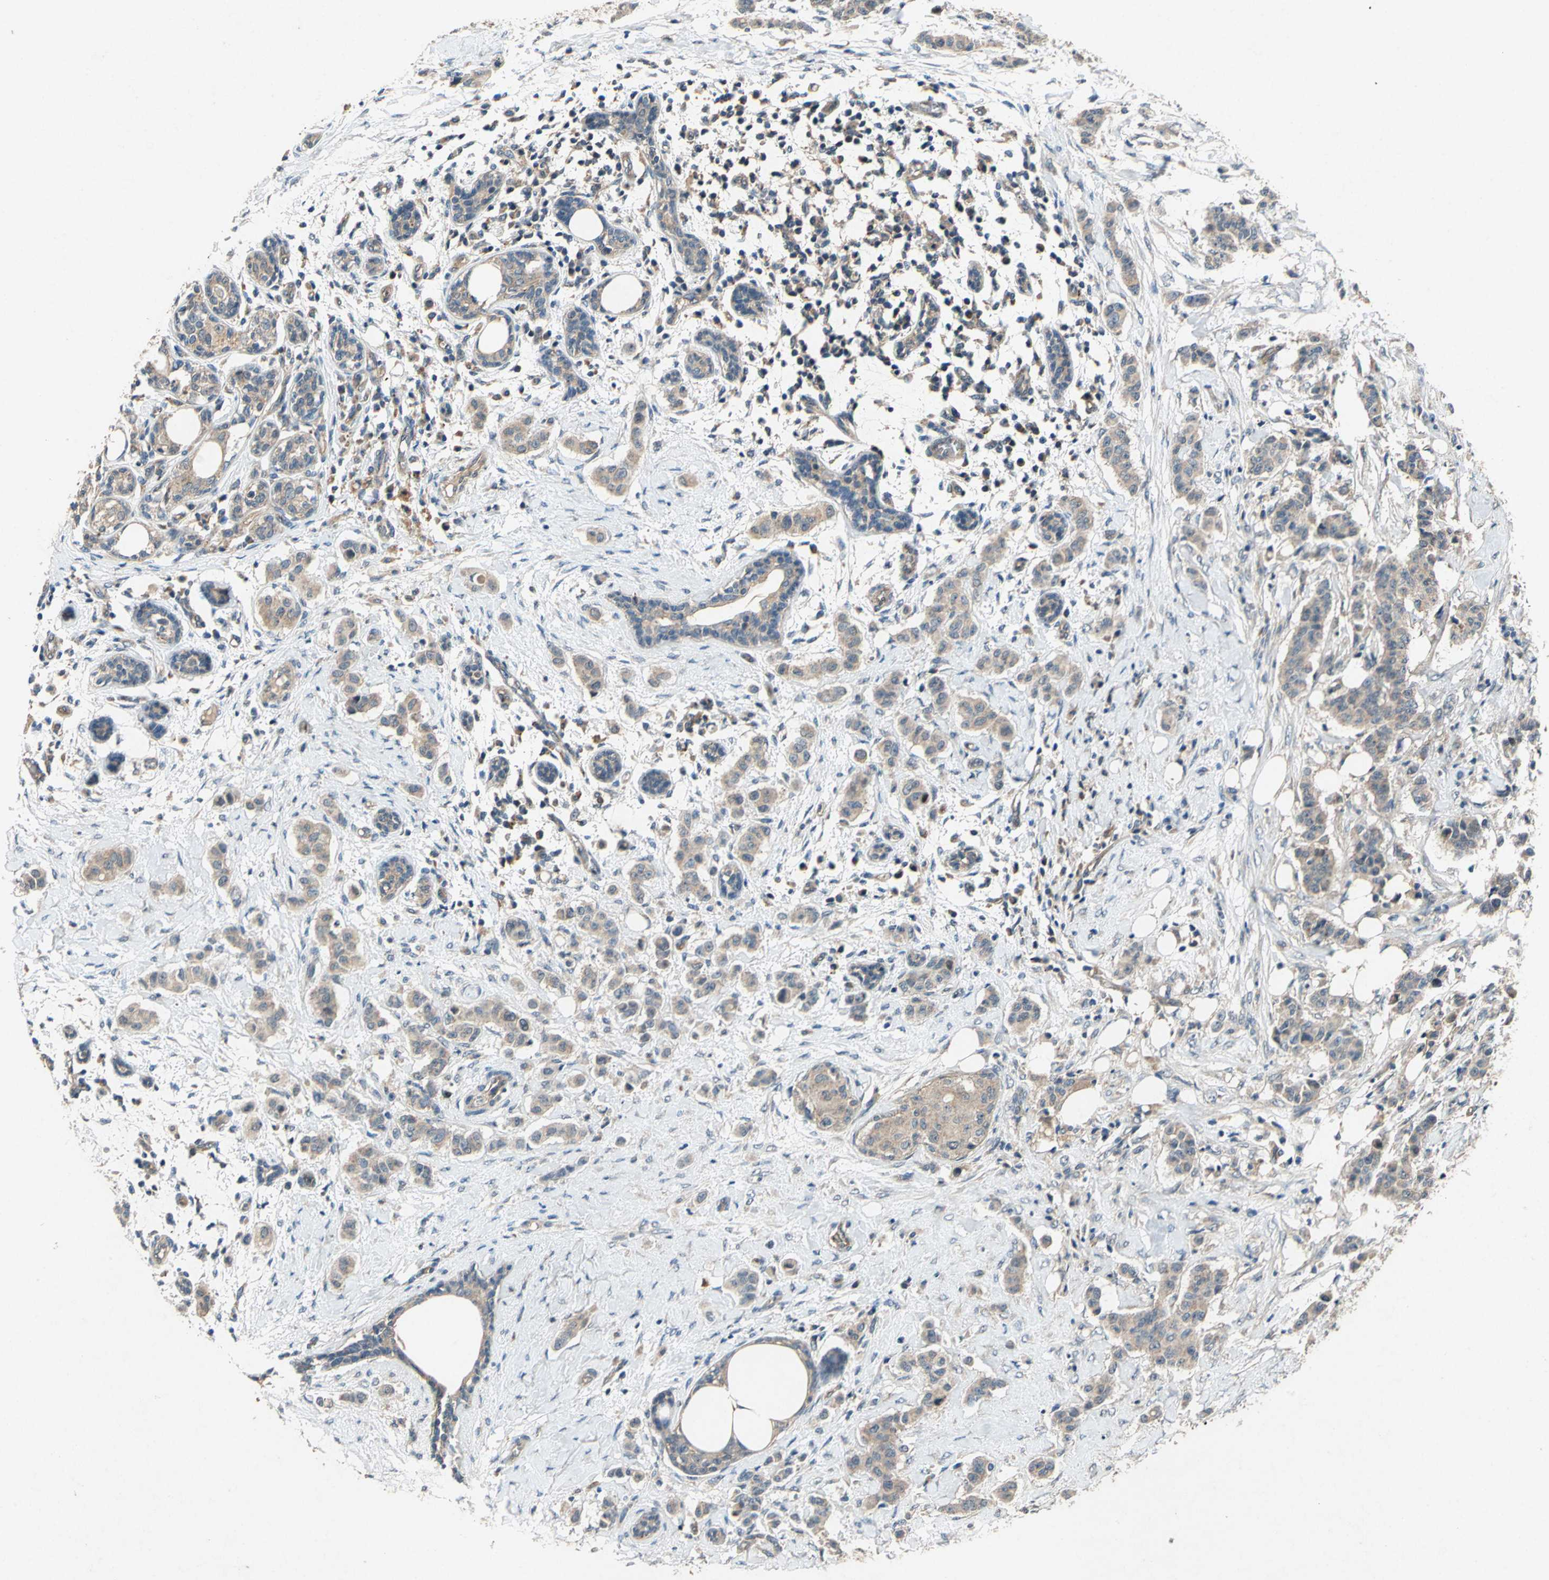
{"staining": {"intensity": "weak", "quantity": ">75%", "location": "cytoplasmic/membranous"}, "tissue": "breast cancer", "cell_type": "Tumor cells", "image_type": "cancer", "snomed": [{"axis": "morphology", "description": "Duct carcinoma"}, {"axis": "topography", "description": "Breast"}], "caption": "High-power microscopy captured an IHC histopathology image of breast cancer (invasive ductal carcinoma), revealing weak cytoplasmic/membranous expression in approximately >75% of tumor cells.", "gene": "EMCN", "patient": {"sex": "female", "age": 40}}